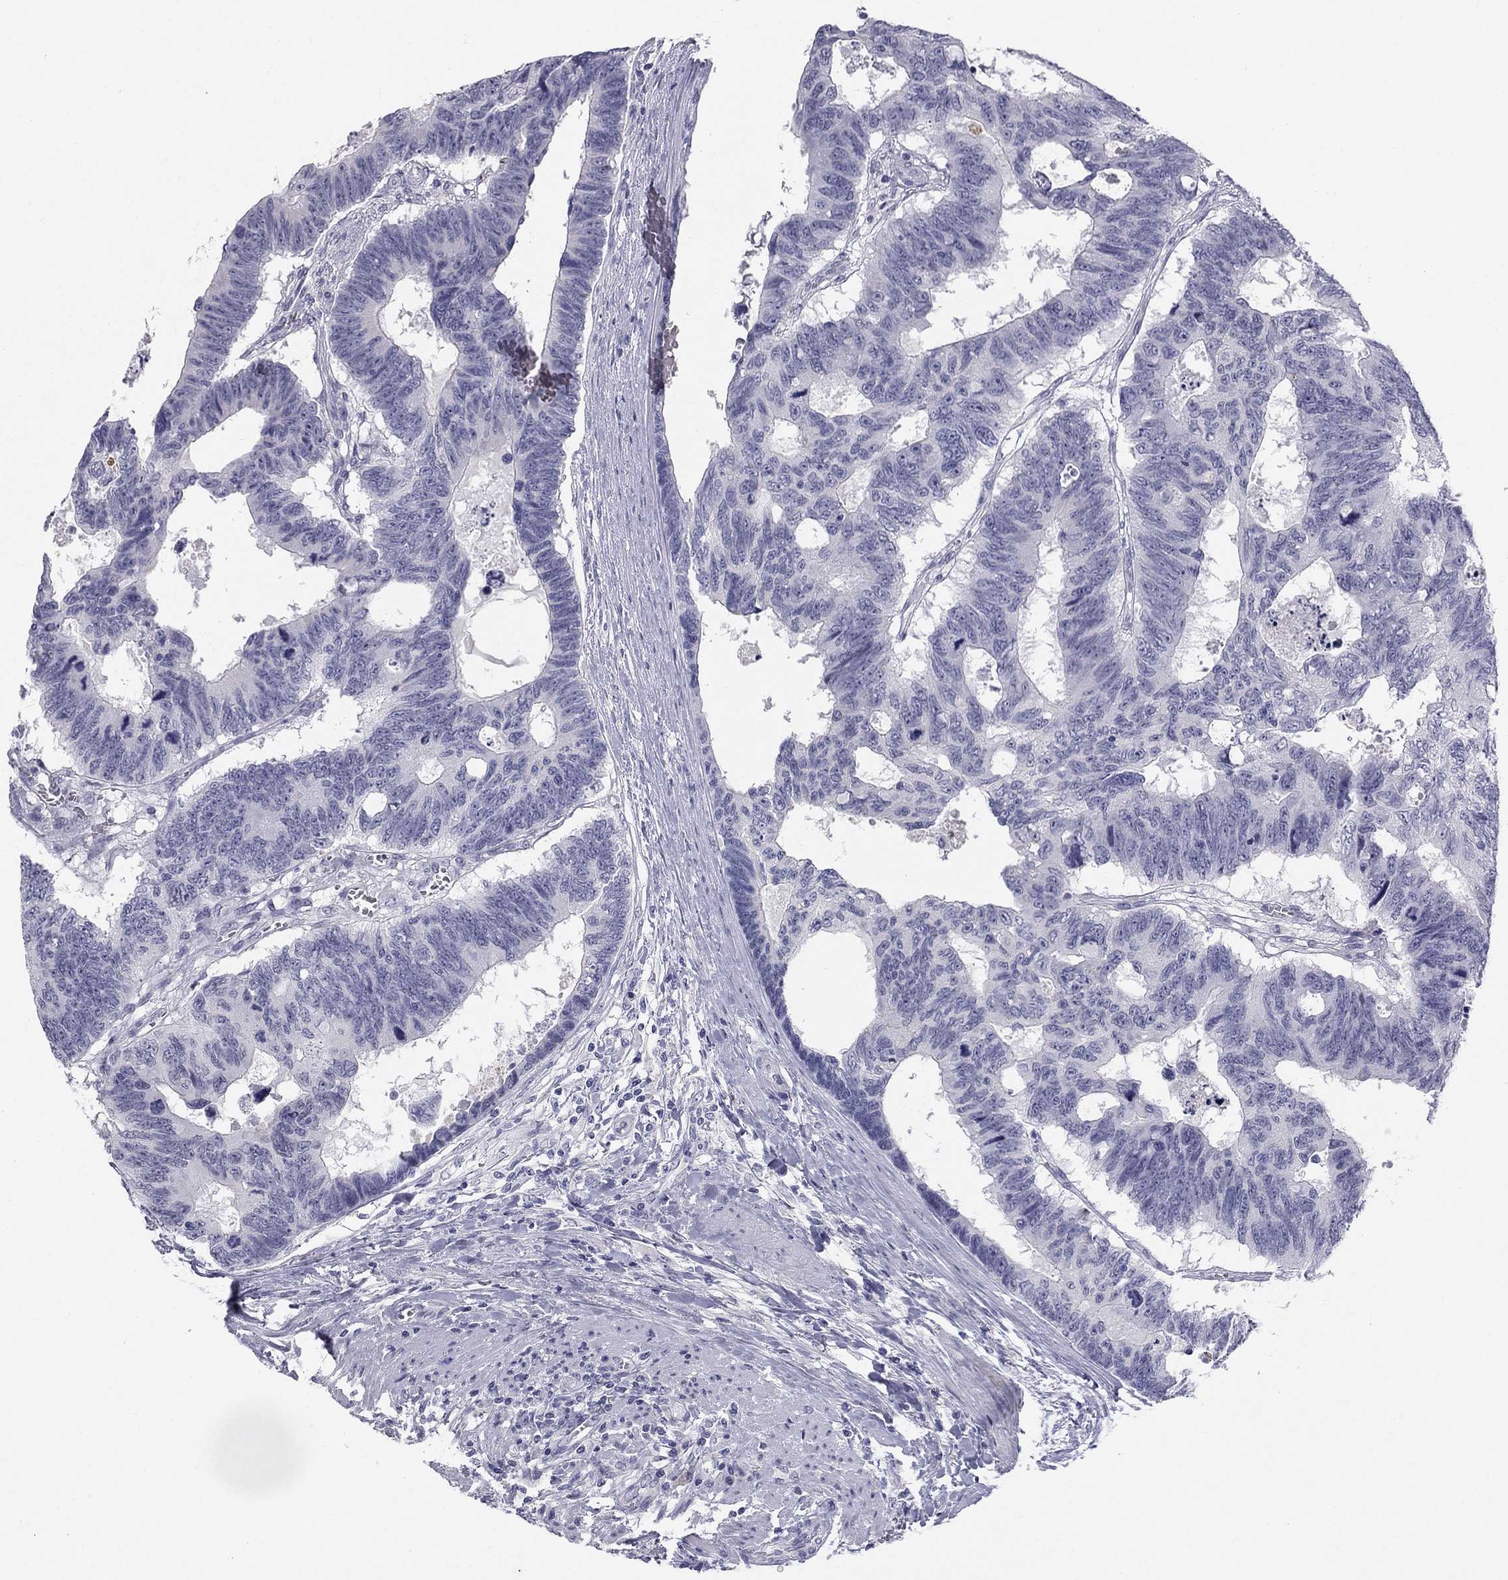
{"staining": {"intensity": "negative", "quantity": "none", "location": "none"}, "tissue": "colorectal cancer", "cell_type": "Tumor cells", "image_type": "cancer", "snomed": [{"axis": "morphology", "description": "Adenocarcinoma, NOS"}, {"axis": "topography", "description": "Colon"}], "caption": "An immunohistochemistry (IHC) photomicrograph of colorectal cancer (adenocarcinoma) is shown. There is no staining in tumor cells of colorectal cancer (adenocarcinoma).", "gene": "TFAP2B", "patient": {"sex": "female", "age": 77}}